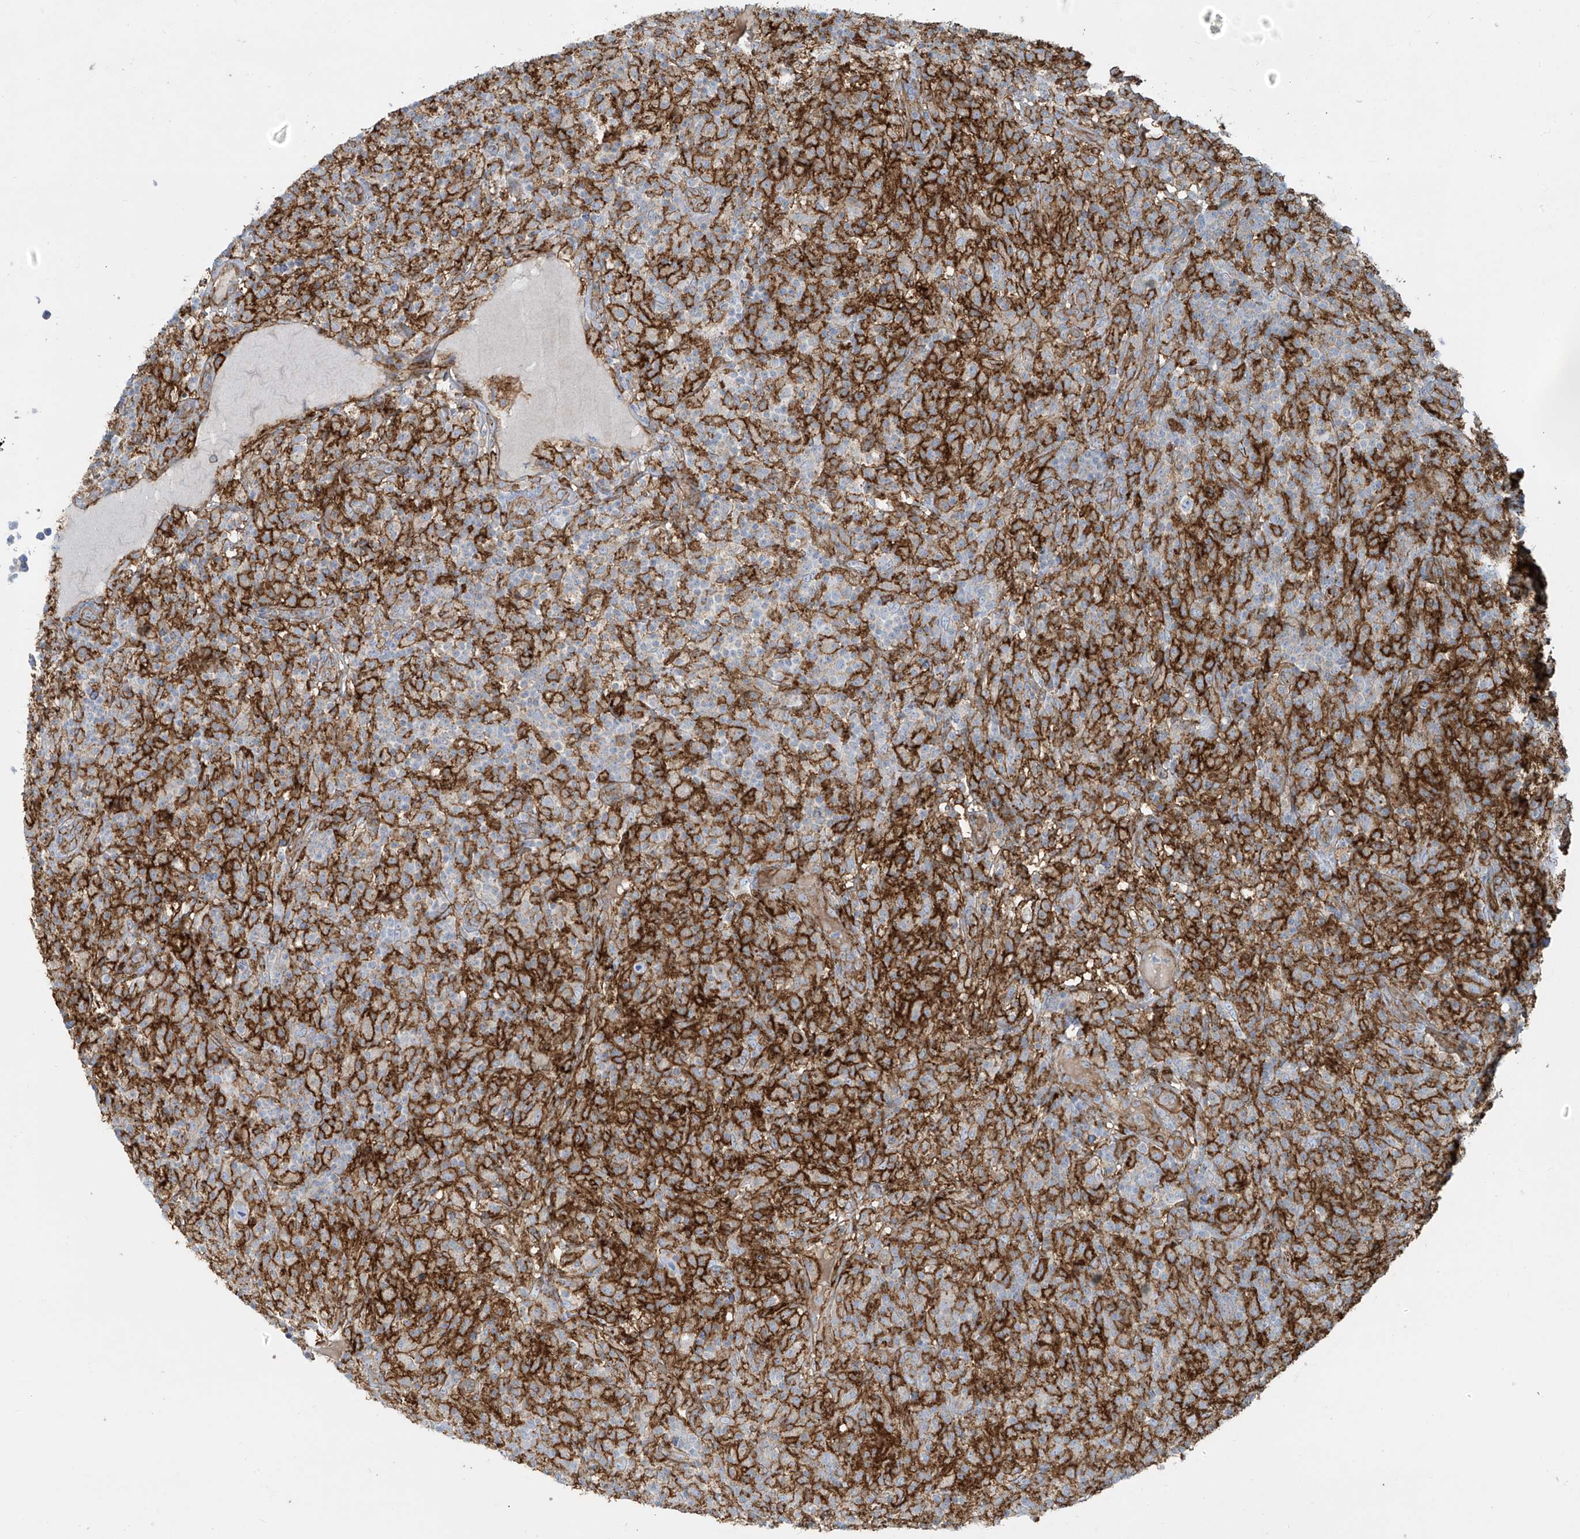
{"staining": {"intensity": "negative", "quantity": "none", "location": "none"}, "tissue": "lymphoma", "cell_type": "Tumor cells", "image_type": "cancer", "snomed": [{"axis": "morphology", "description": "Hodgkin's disease, NOS"}, {"axis": "topography", "description": "Lymph node"}], "caption": "A photomicrograph of Hodgkin's disease stained for a protein exhibits no brown staining in tumor cells.", "gene": "VAMP5", "patient": {"sex": "male", "age": 70}}